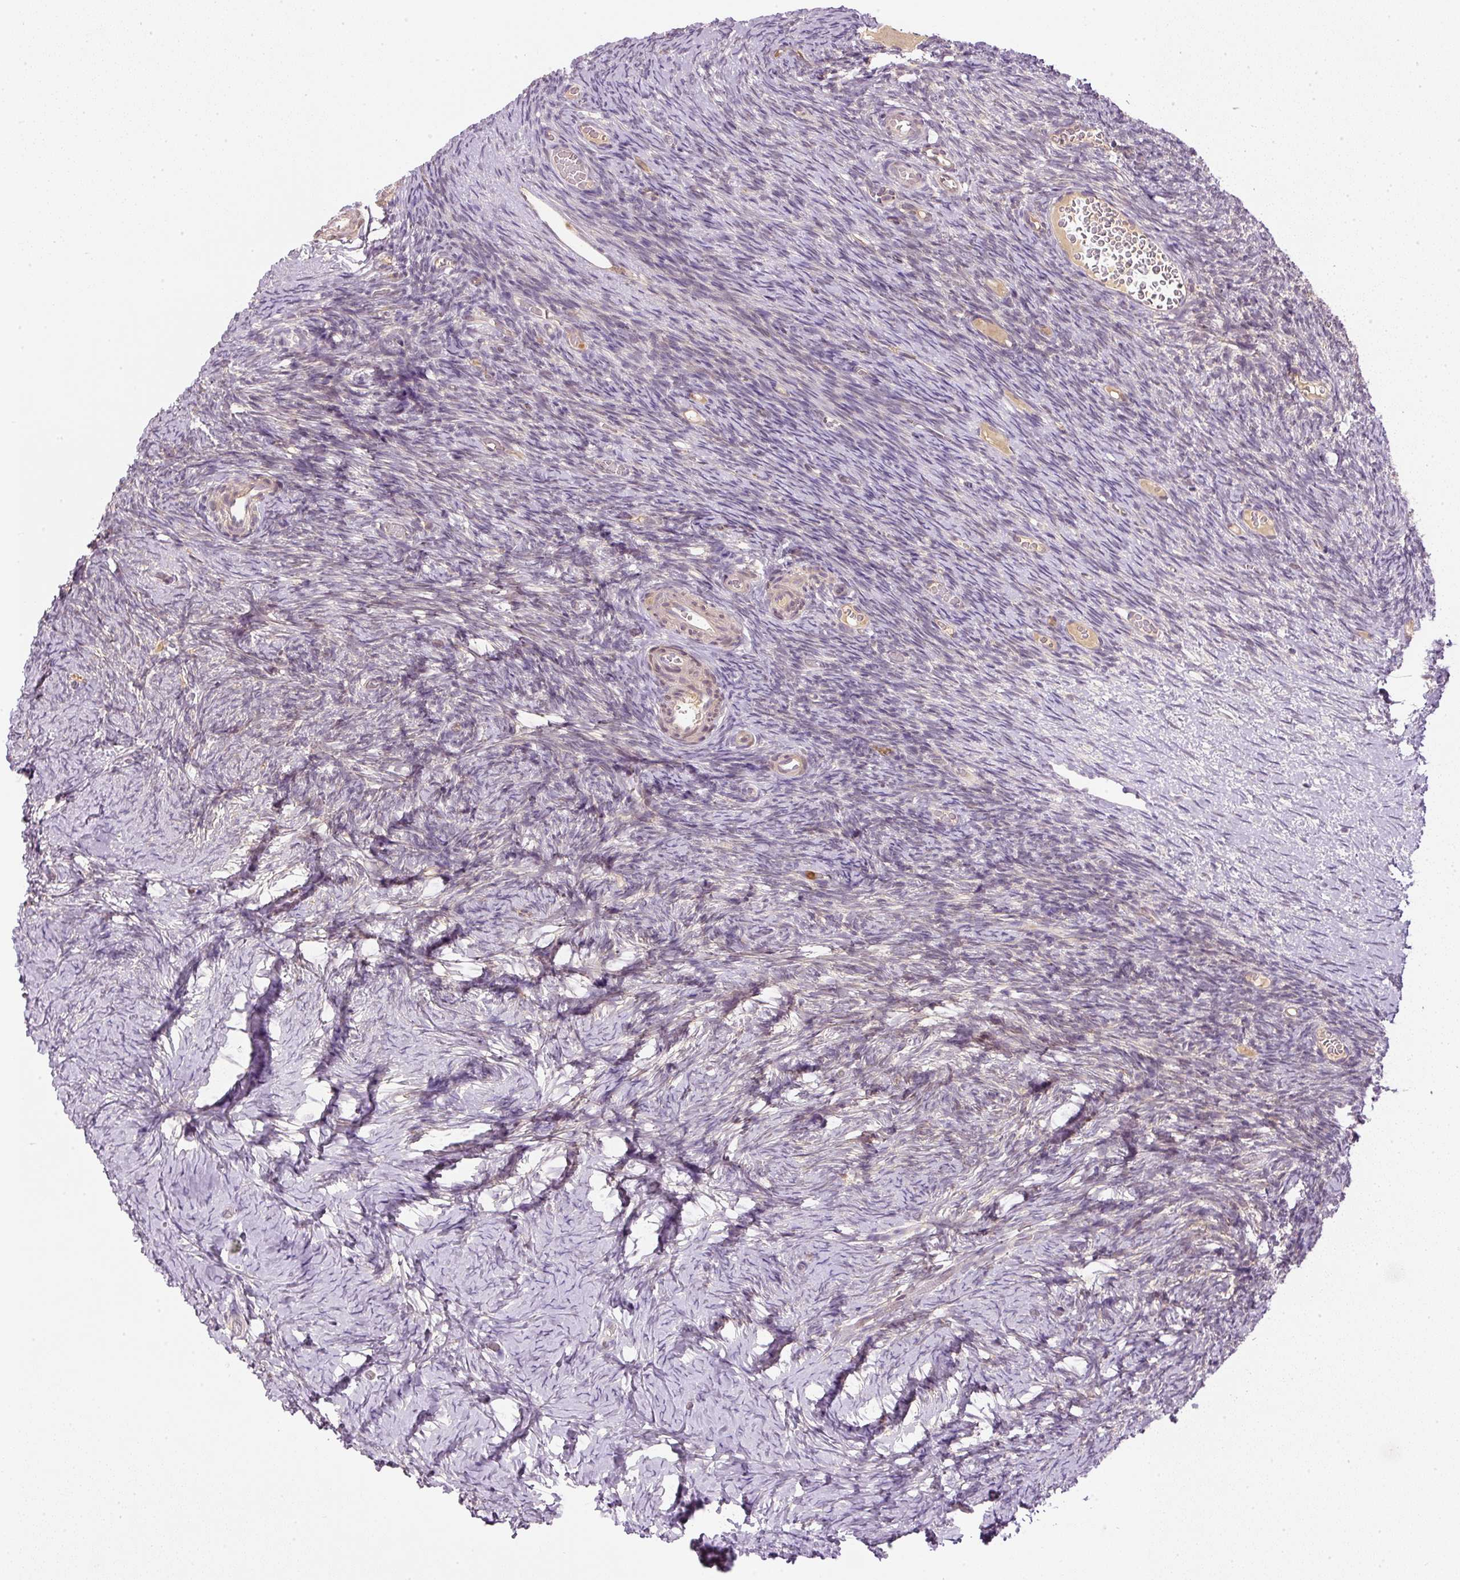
{"staining": {"intensity": "moderate", "quantity": ">75%", "location": "cytoplasmic/membranous"}, "tissue": "ovary", "cell_type": "Follicle cells", "image_type": "normal", "snomed": [{"axis": "morphology", "description": "Normal tissue, NOS"}, {"axis": "topography", "description": "Ovary"}], "caption": "Human ovary stained for a protein (brown) displays moderate cytoplasmic/membranous positive positivity in approximately >75% of follicle cells.", "gene": "CTTNBP2", "patient": {"sex": "female", "age": 39}}